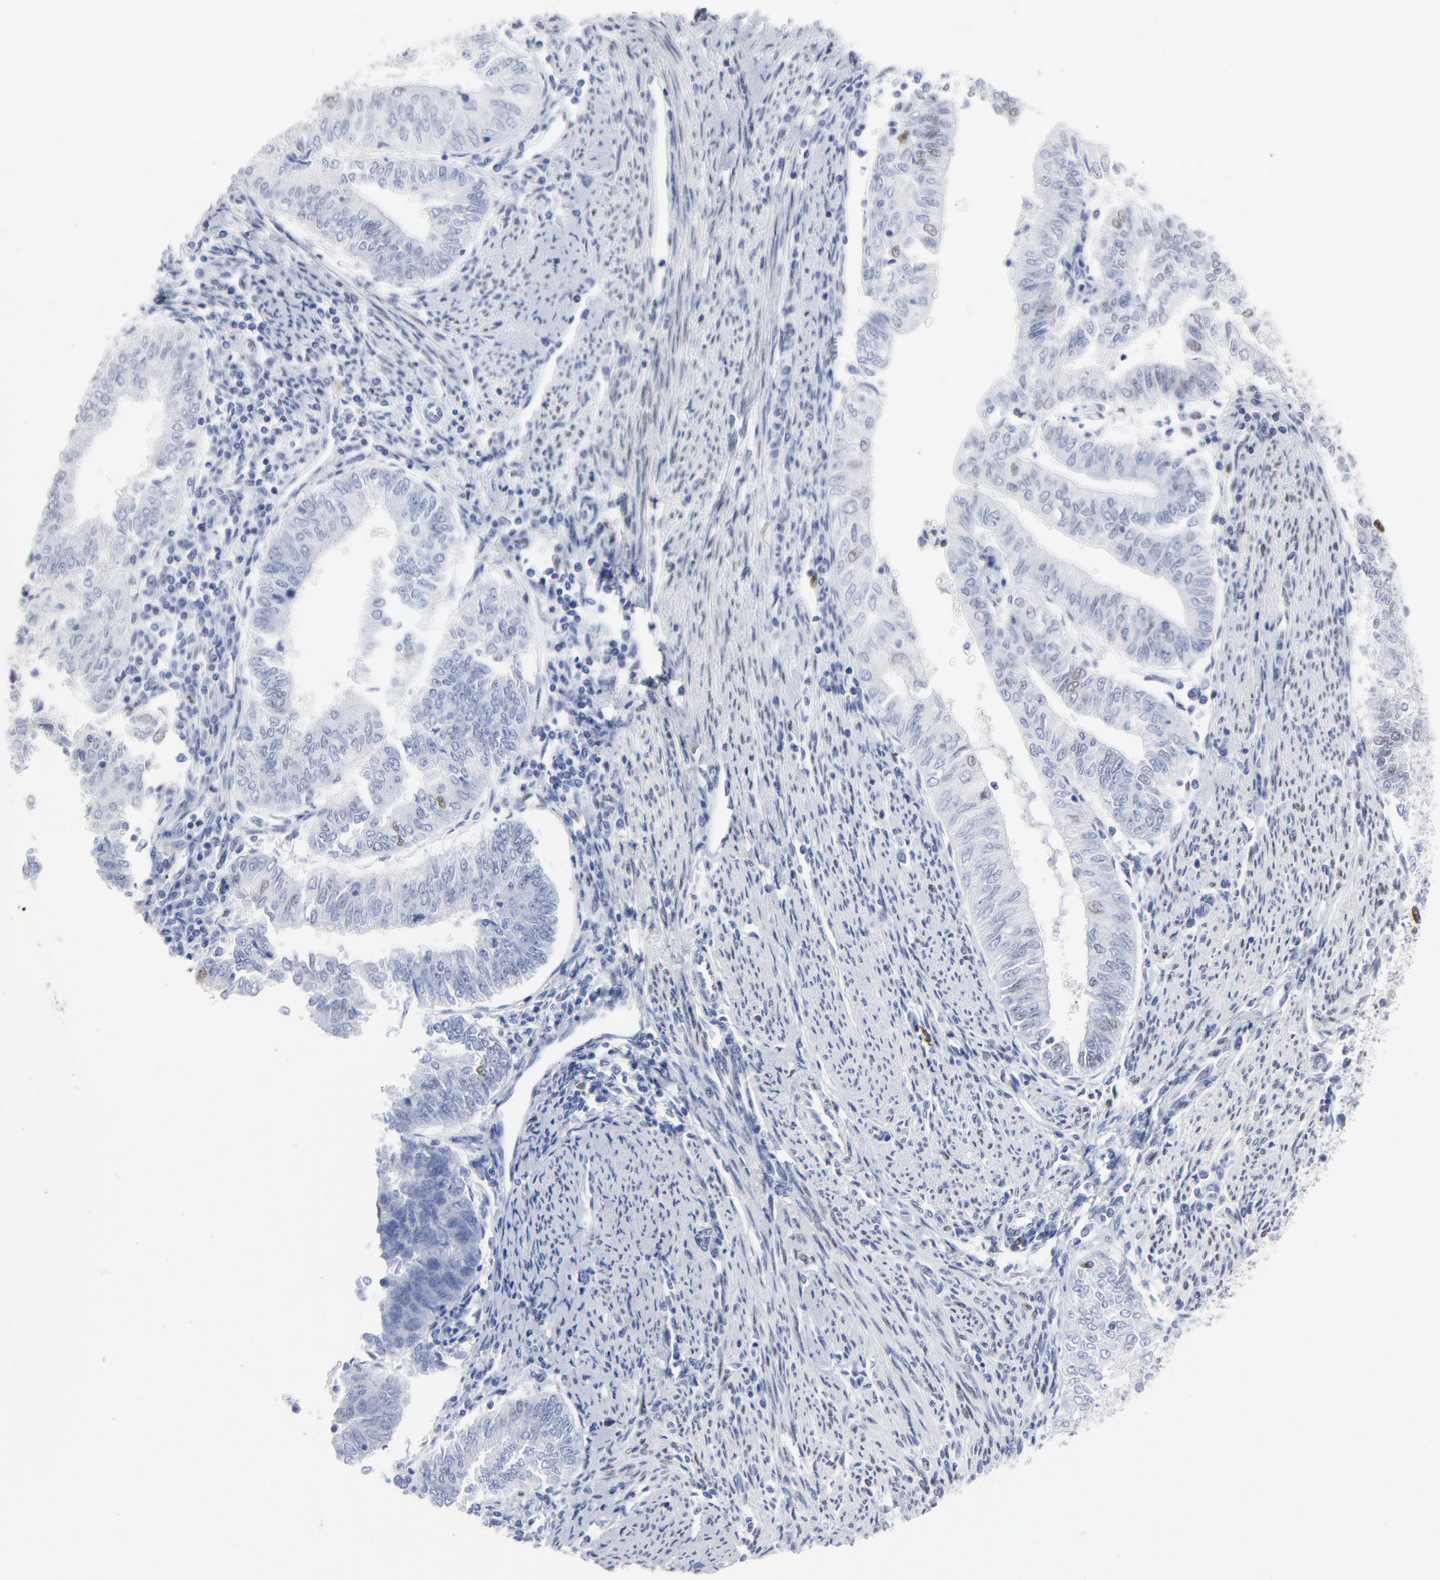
{"staining": {"intensity": "moderate", "quantity": "25%-75%", "location": "nuclear"}, "tissue": "endometrial cancer", "cell_type": "Tumor cells", "image_type": "cancer", "snomed": [{"axis": "morphology", "description": "Adenocarcinoma, NOS"}, {"axis": "topography", "description": "Endometrium"}], "caption": "IHC histopathology image of neoplastic tissue: human adenocarcinoma (endometrial) stained using immunohistochemistry reveals medium levels of moderate protein expression localized specifically in the nuclear of tumor cells, appearing as a nuclear brown color.", "gene": "JUN", "patient": {"sex": "female", "age": 66}}